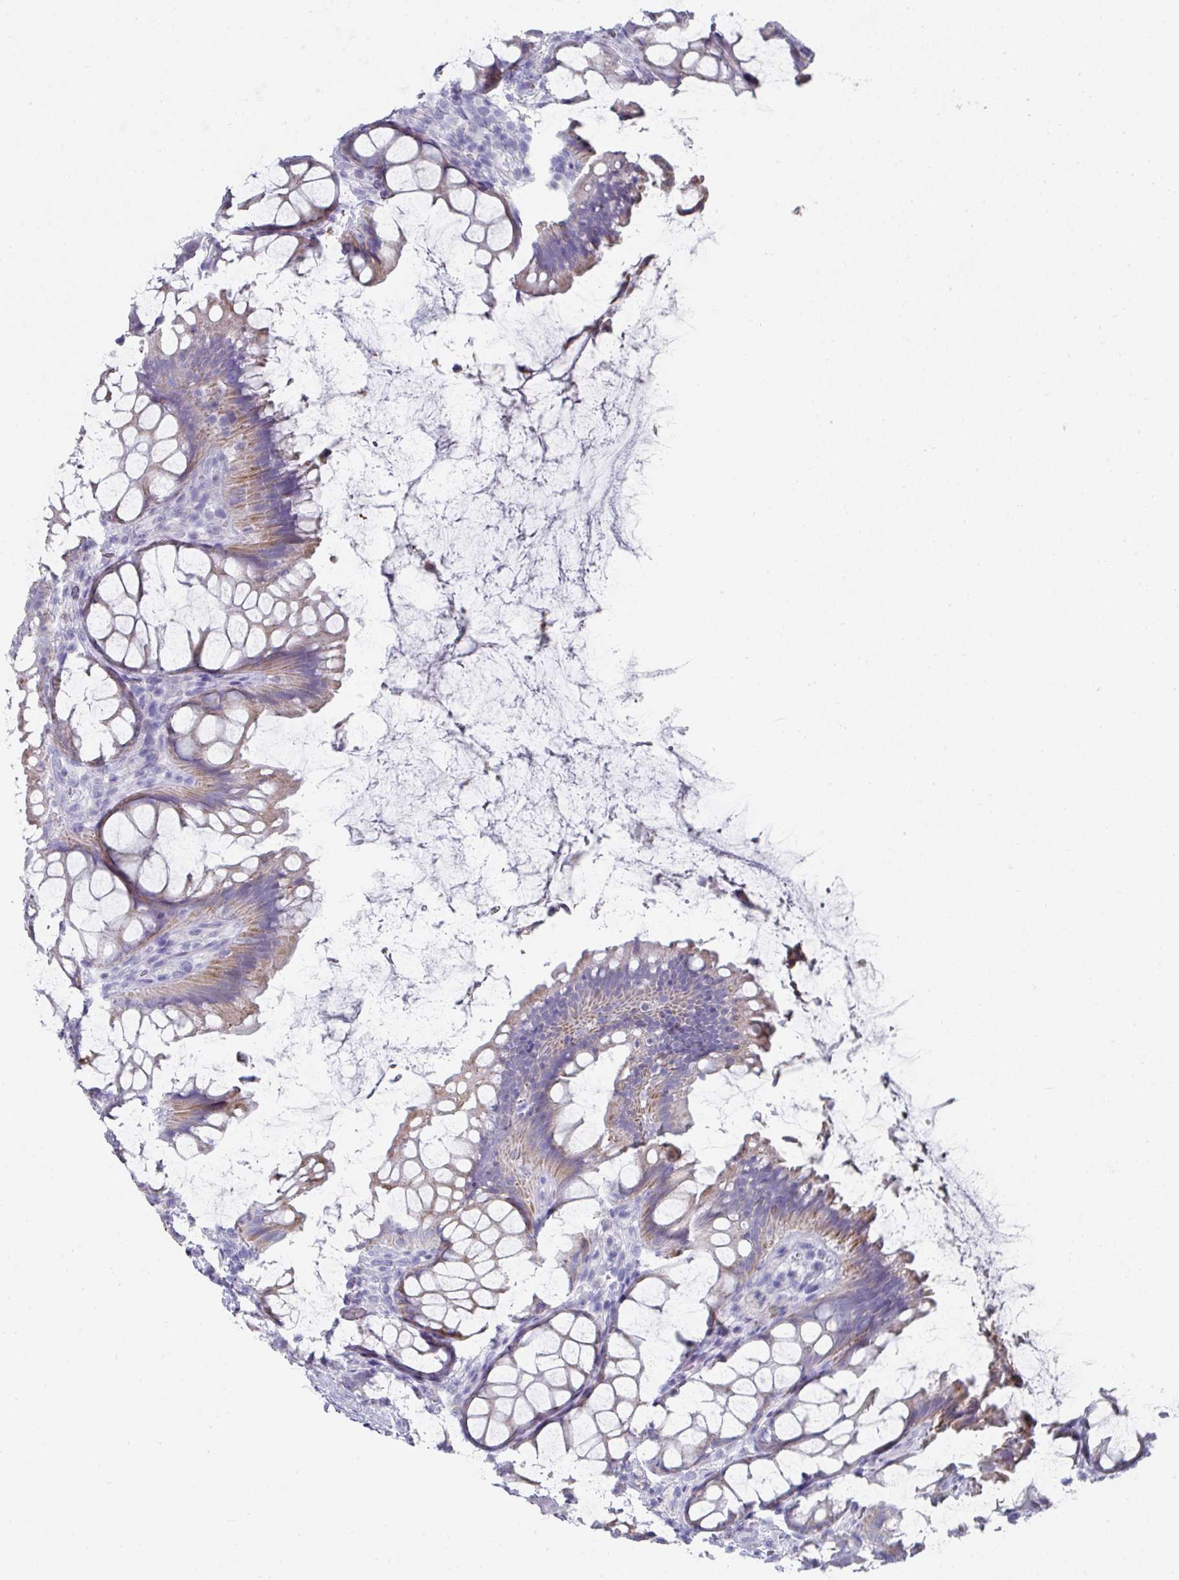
{"staining": {"intensity": "moderate", "quantity": "<25%", "location": "cytoplasmic/membranous"}, "tissue": "rectum", "cell_type": "Glandular cells", "image_type": "normal", "snomed": [{"axis": "morphology", "description": "Normal tissue, NOS"}, {"axis": "topography", "description": "Rectum"}], "caption": "Immunohistochemistry image of normal rectum stained for a protein (brown), which shows low levels of moderate cytoplasmic/membranous positivity in approximately <25% of glandular cells.", "gene": "SETBP1", "patient": {"sex": "female", "age": 67}}